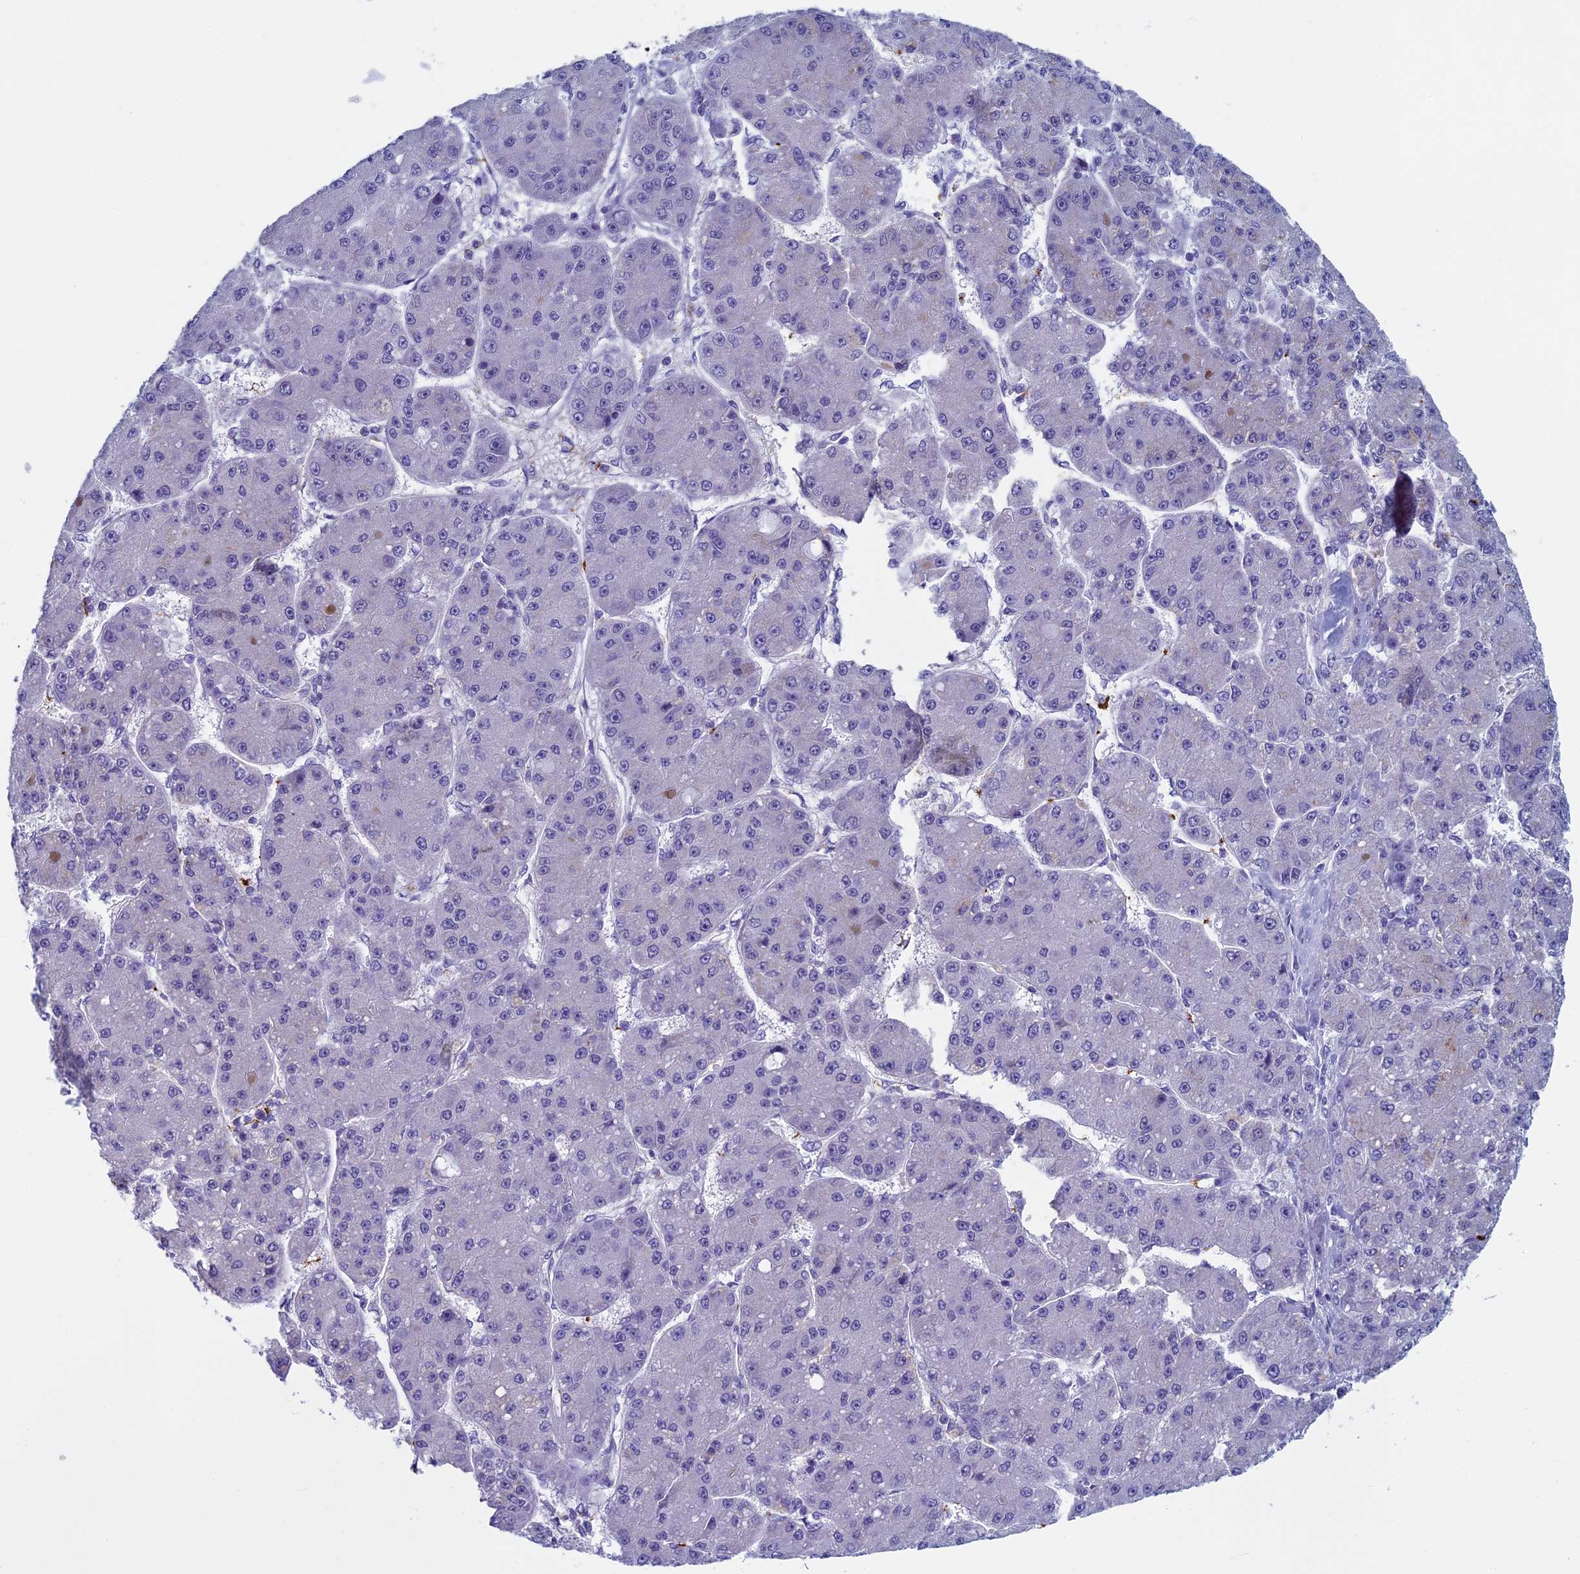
{"staining": {"intensity": "negative", "quantity": "none", "location": "none"}, "tissue": "liver cancer", "cell_type": "Tumor cells", "image_type": "cancer", "snomed": [{"axis": "morphology", "description": "Carcinoma, Hepatocellular, NOS"}, {"axis": "topography", "description": "Liver"}], "caption": "This is an immunohistochemistry photomicrograph of human hepatocellular carcinoma (liver). There is no staining in tumor cells.", "gene": "AIFM2", "patient": {"sex": "male", "age": 67}}